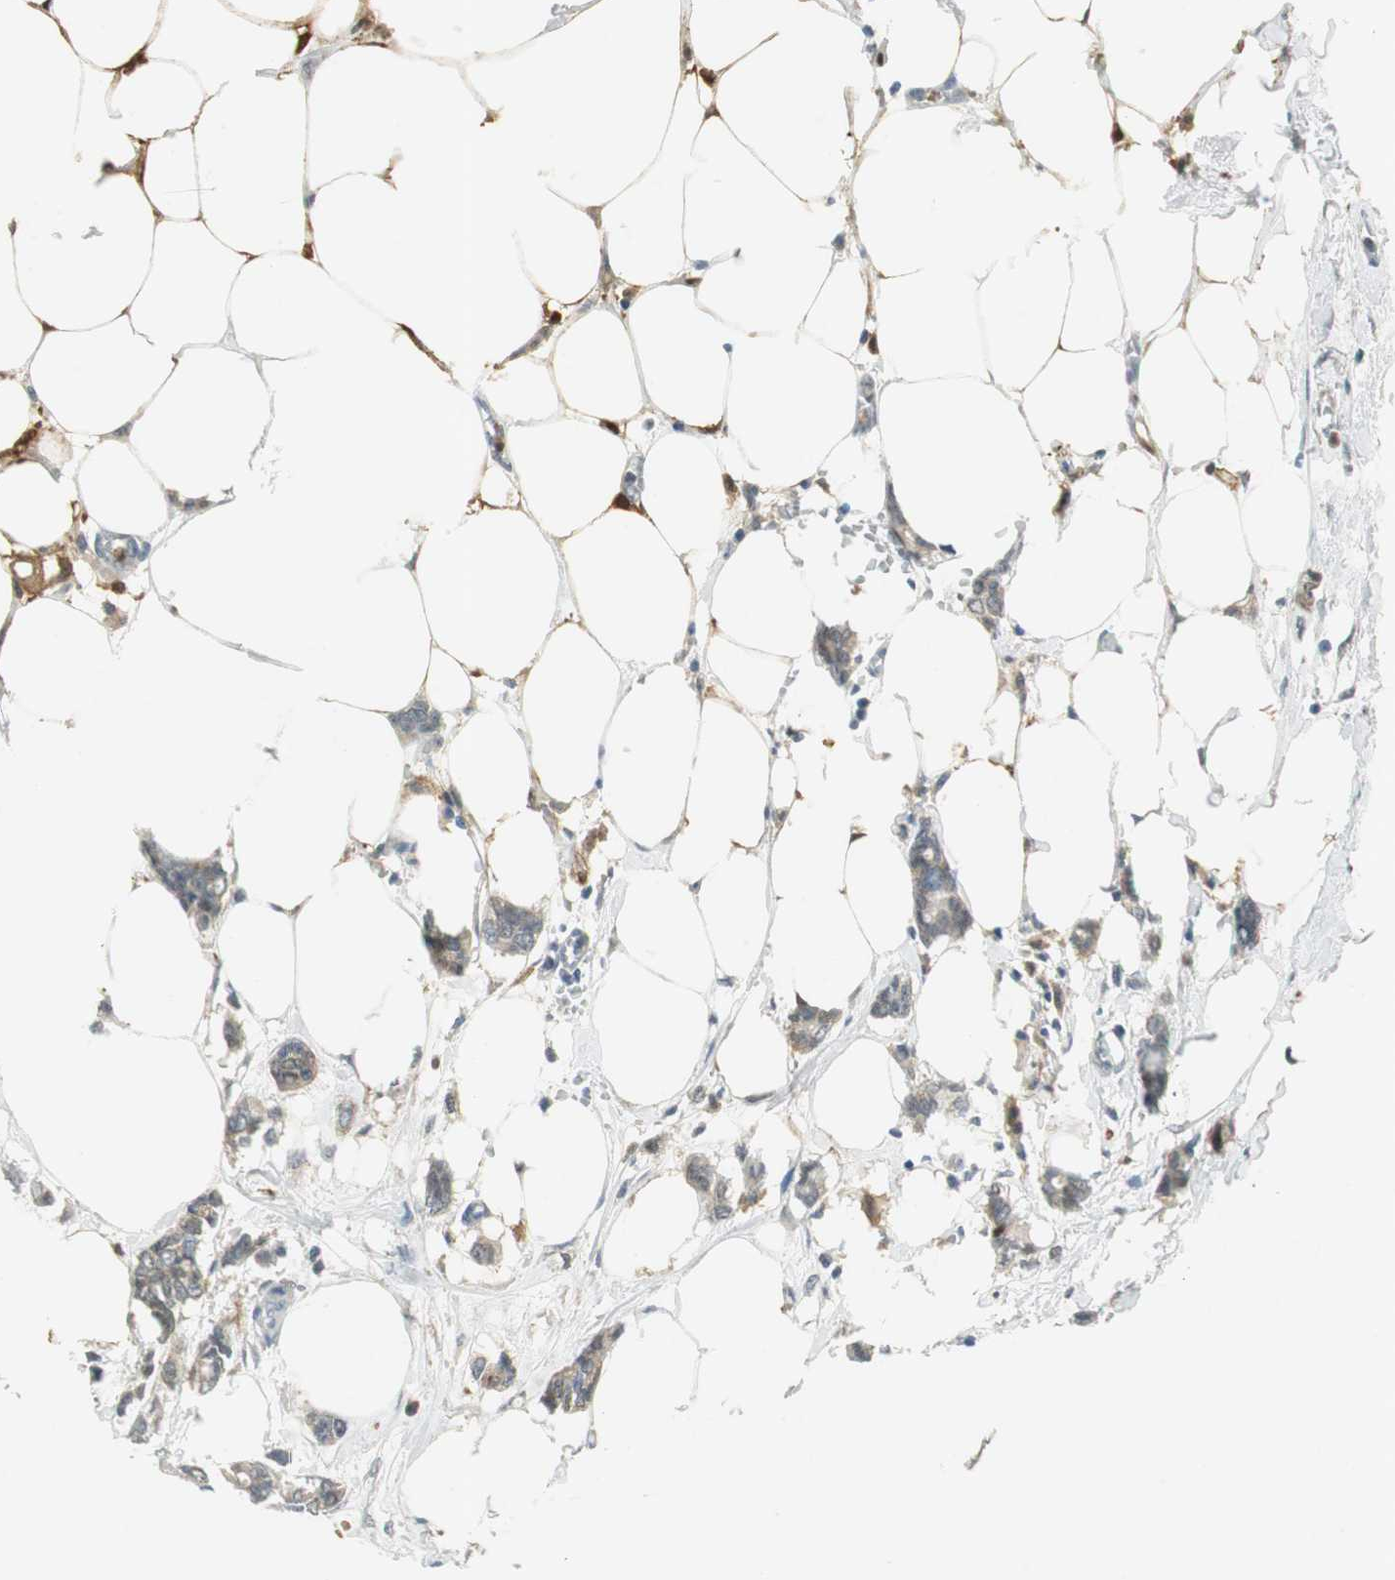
{"staining": {"intensity": "weak", "quantity": ">75%", "location": "cytoplasmic/membranous"}, "tissue": "breast cancer", "cell_type": "Tumor cells", "image_type": "cancer", "snomed": [{"axis": "morphology", "description": "Duct carcinoma"}, {"axis": "topography", "description": "Breast"}], "caption": "Immunohistochemical staining of infiltrating ductal carcinoma (breast) demonstrates weak cytoplasmic/membranous protein staining in about >75% of tumor cells.", "gene": "ME1", "patient": {"sex": "female", "age": 84}}